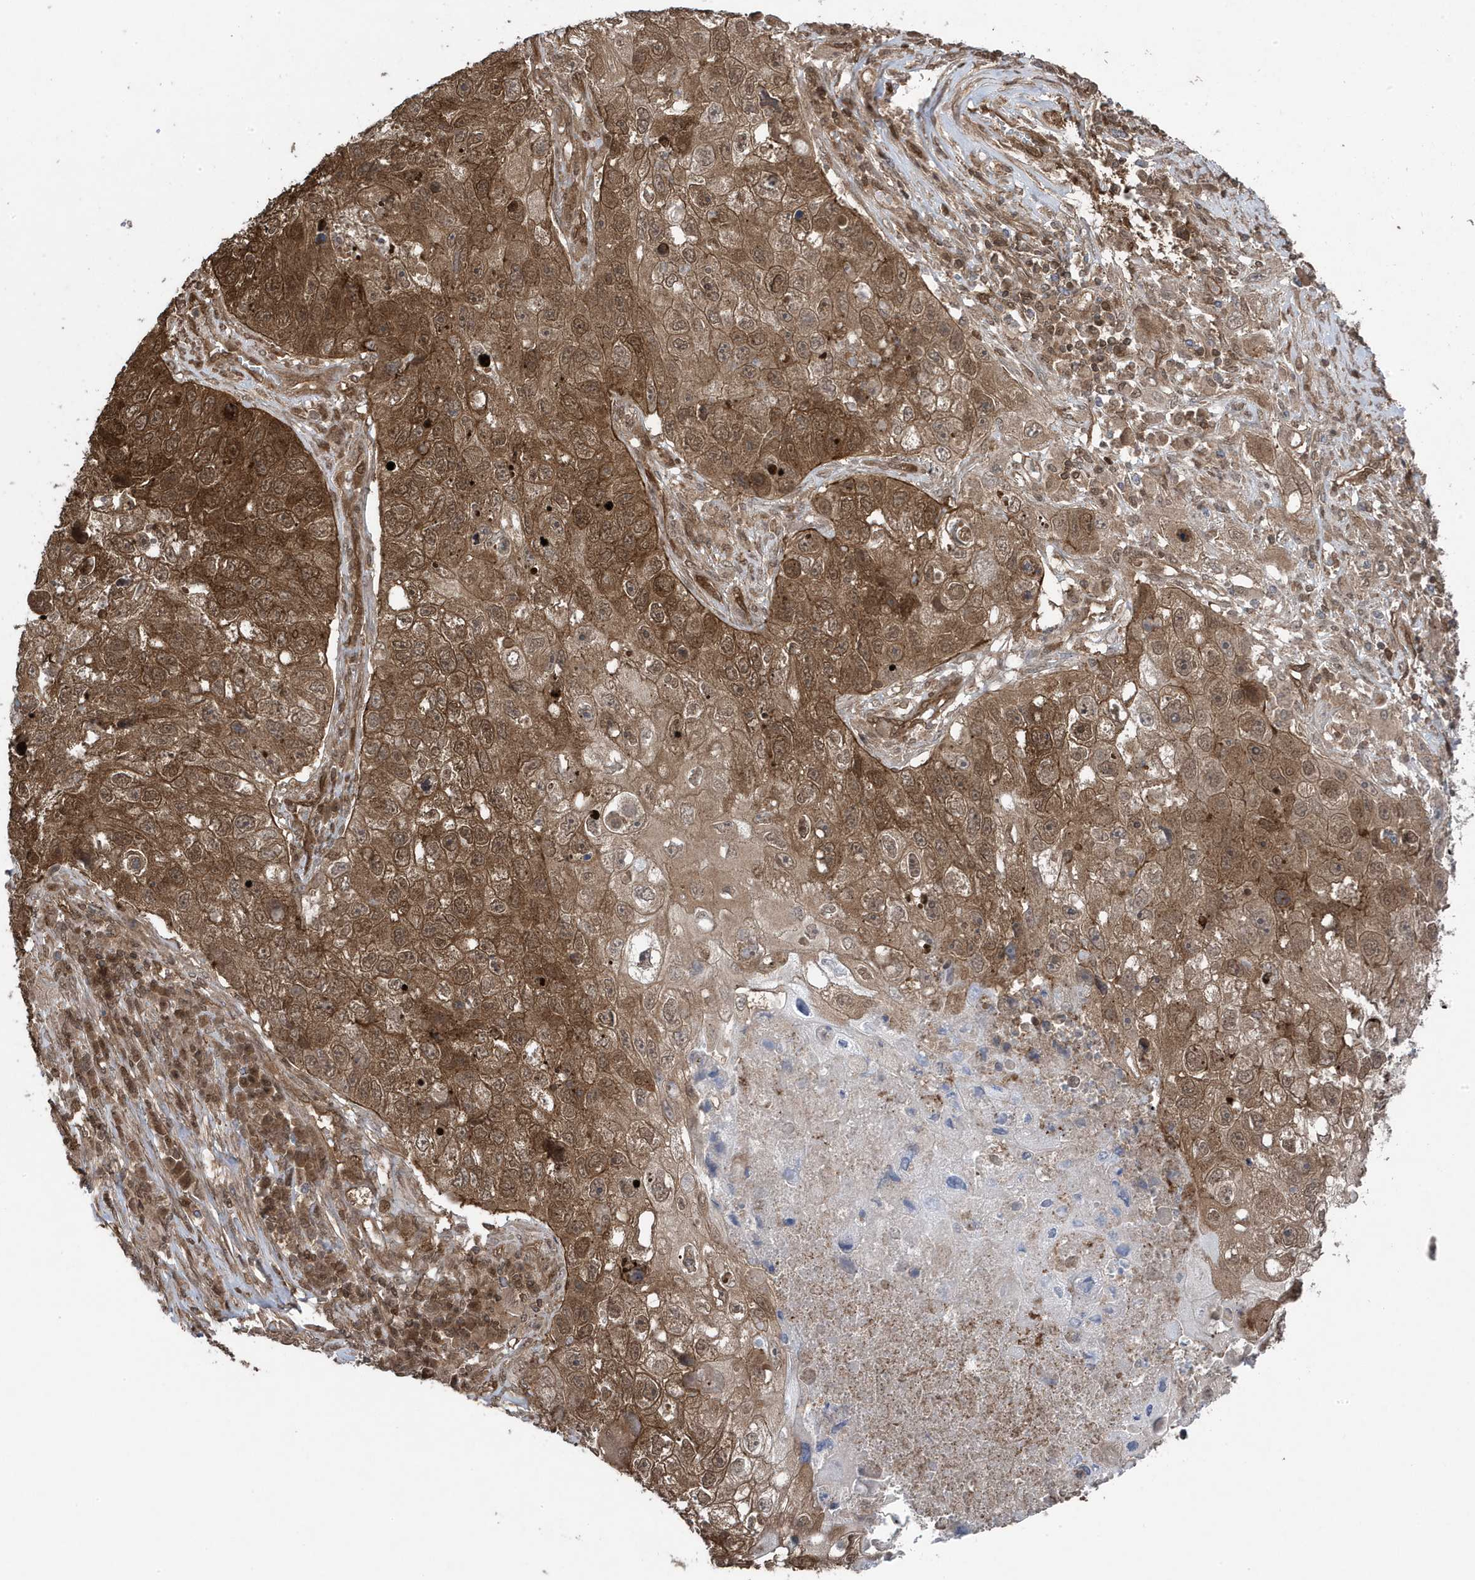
{"staining": {"intensity": "strong", "quantity": ">75%", "location": "cytoplasmic/membranous,nuclear"}, "tissue": "lung cancer", "cell_type": "Tumor cells", "image_type": "cancer", "snomed": [{"axis": "morphology", "description": "Squamous cell carcinoma, NOS"}, {"axis": "topography", "description": "Lung"}], "caption": "This micrograph displays IHC staining of human squamous cell carcinoma (lung), with high strong cytoplasmic/membranous and nuclear expression in approximately >75% of tumor cells.", "gene": "MAPK1IP1L", "patient": {"sex": "male", "age": 61}}